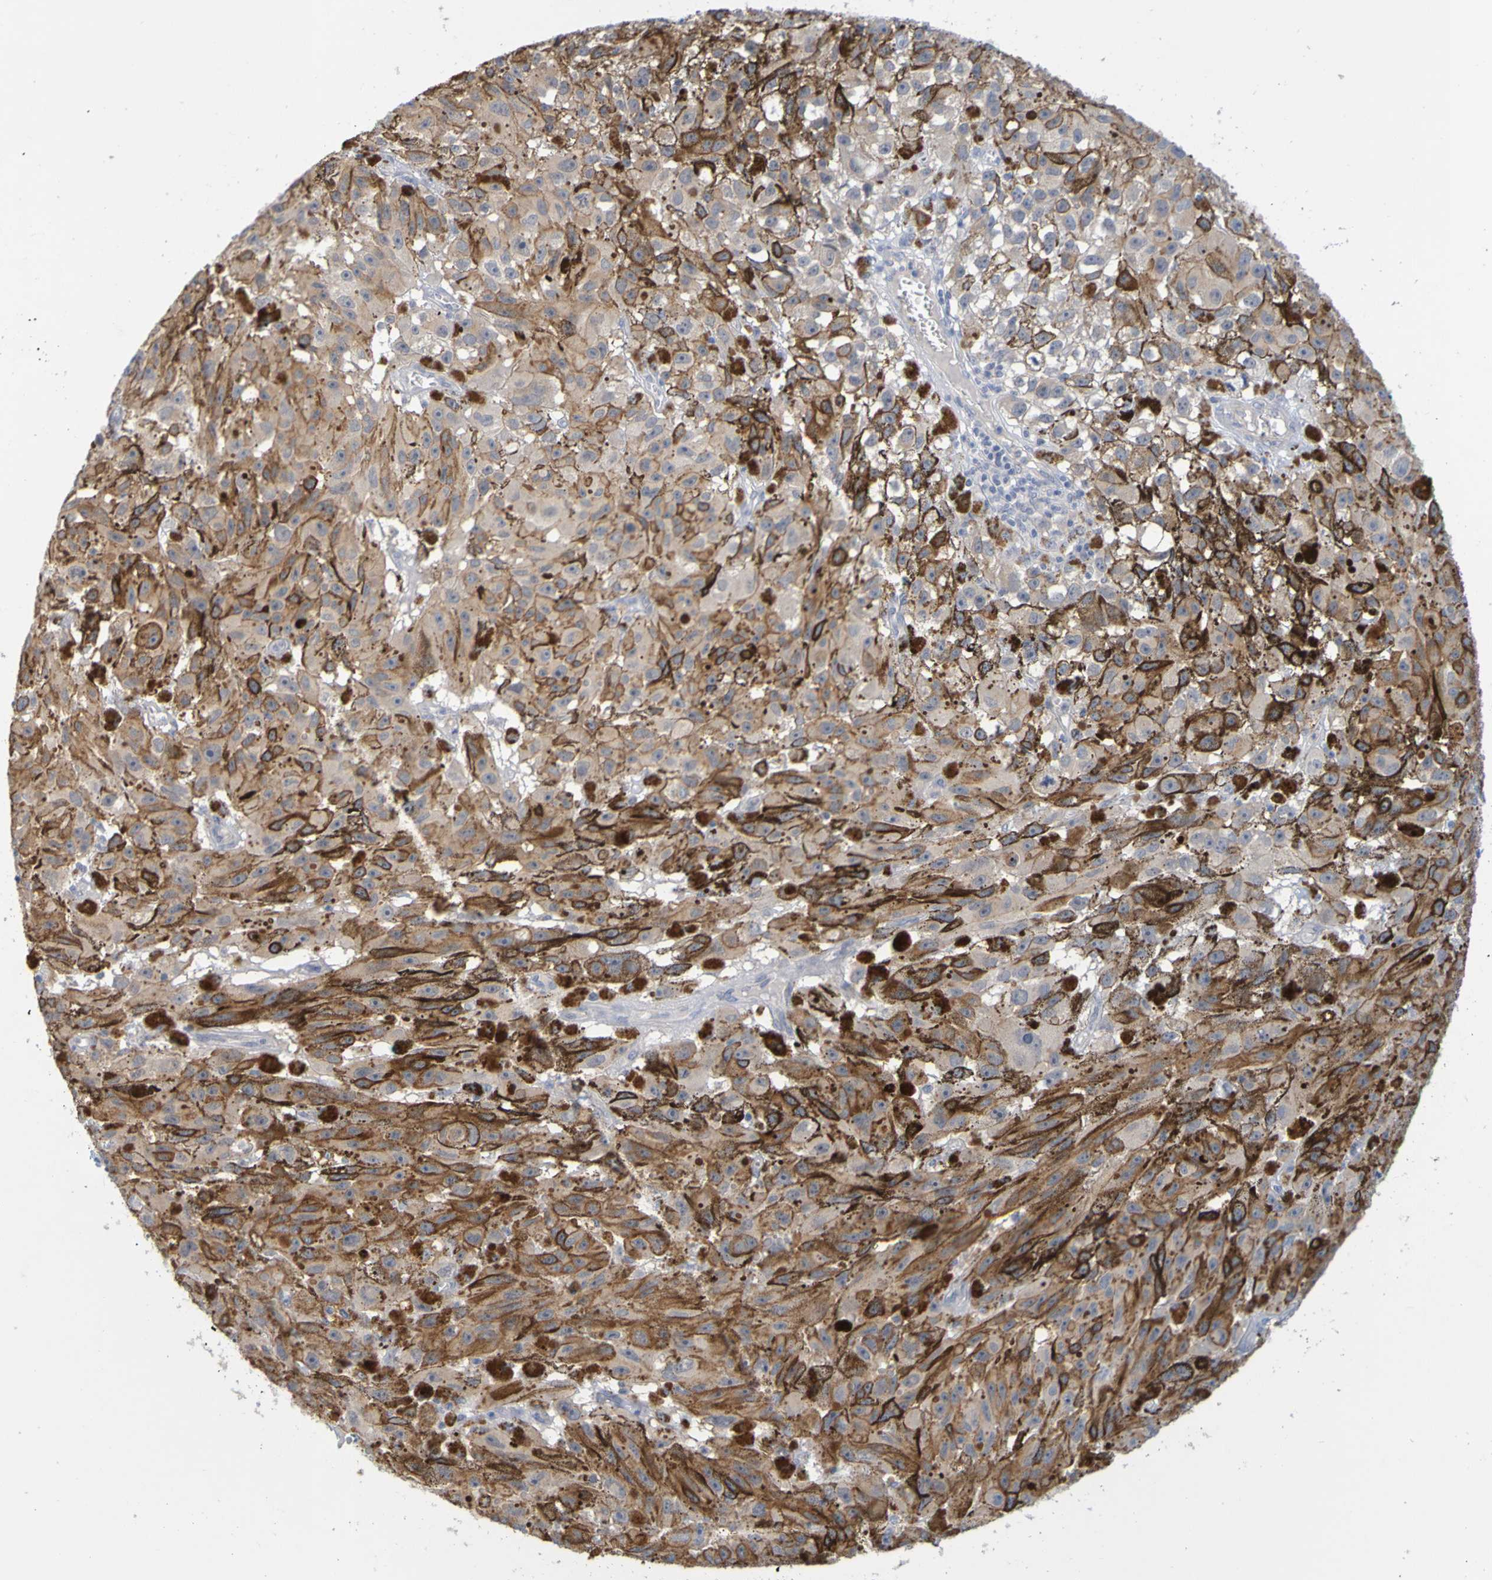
{"staining": {"intensity": "moderate", "quantity": ">75%", "location": "cytoplasmic/membranous"}, "tissue": "melanoma", "cell_type": "Tumor cells", "image_type": "cancer", "snomed": [{"axis": "morphology", "description": "Malignant melanoma, NOS"}, {"axis": "topography", "description": "Skin"}], "caption": "Malignant melanoma stained with a brown dye shows moderate cytoplasmic/membranous positive positivity in about >75% of tumor cells.", "gene": "ENDOU", "patient": {"sex": "female", "age": 104}}